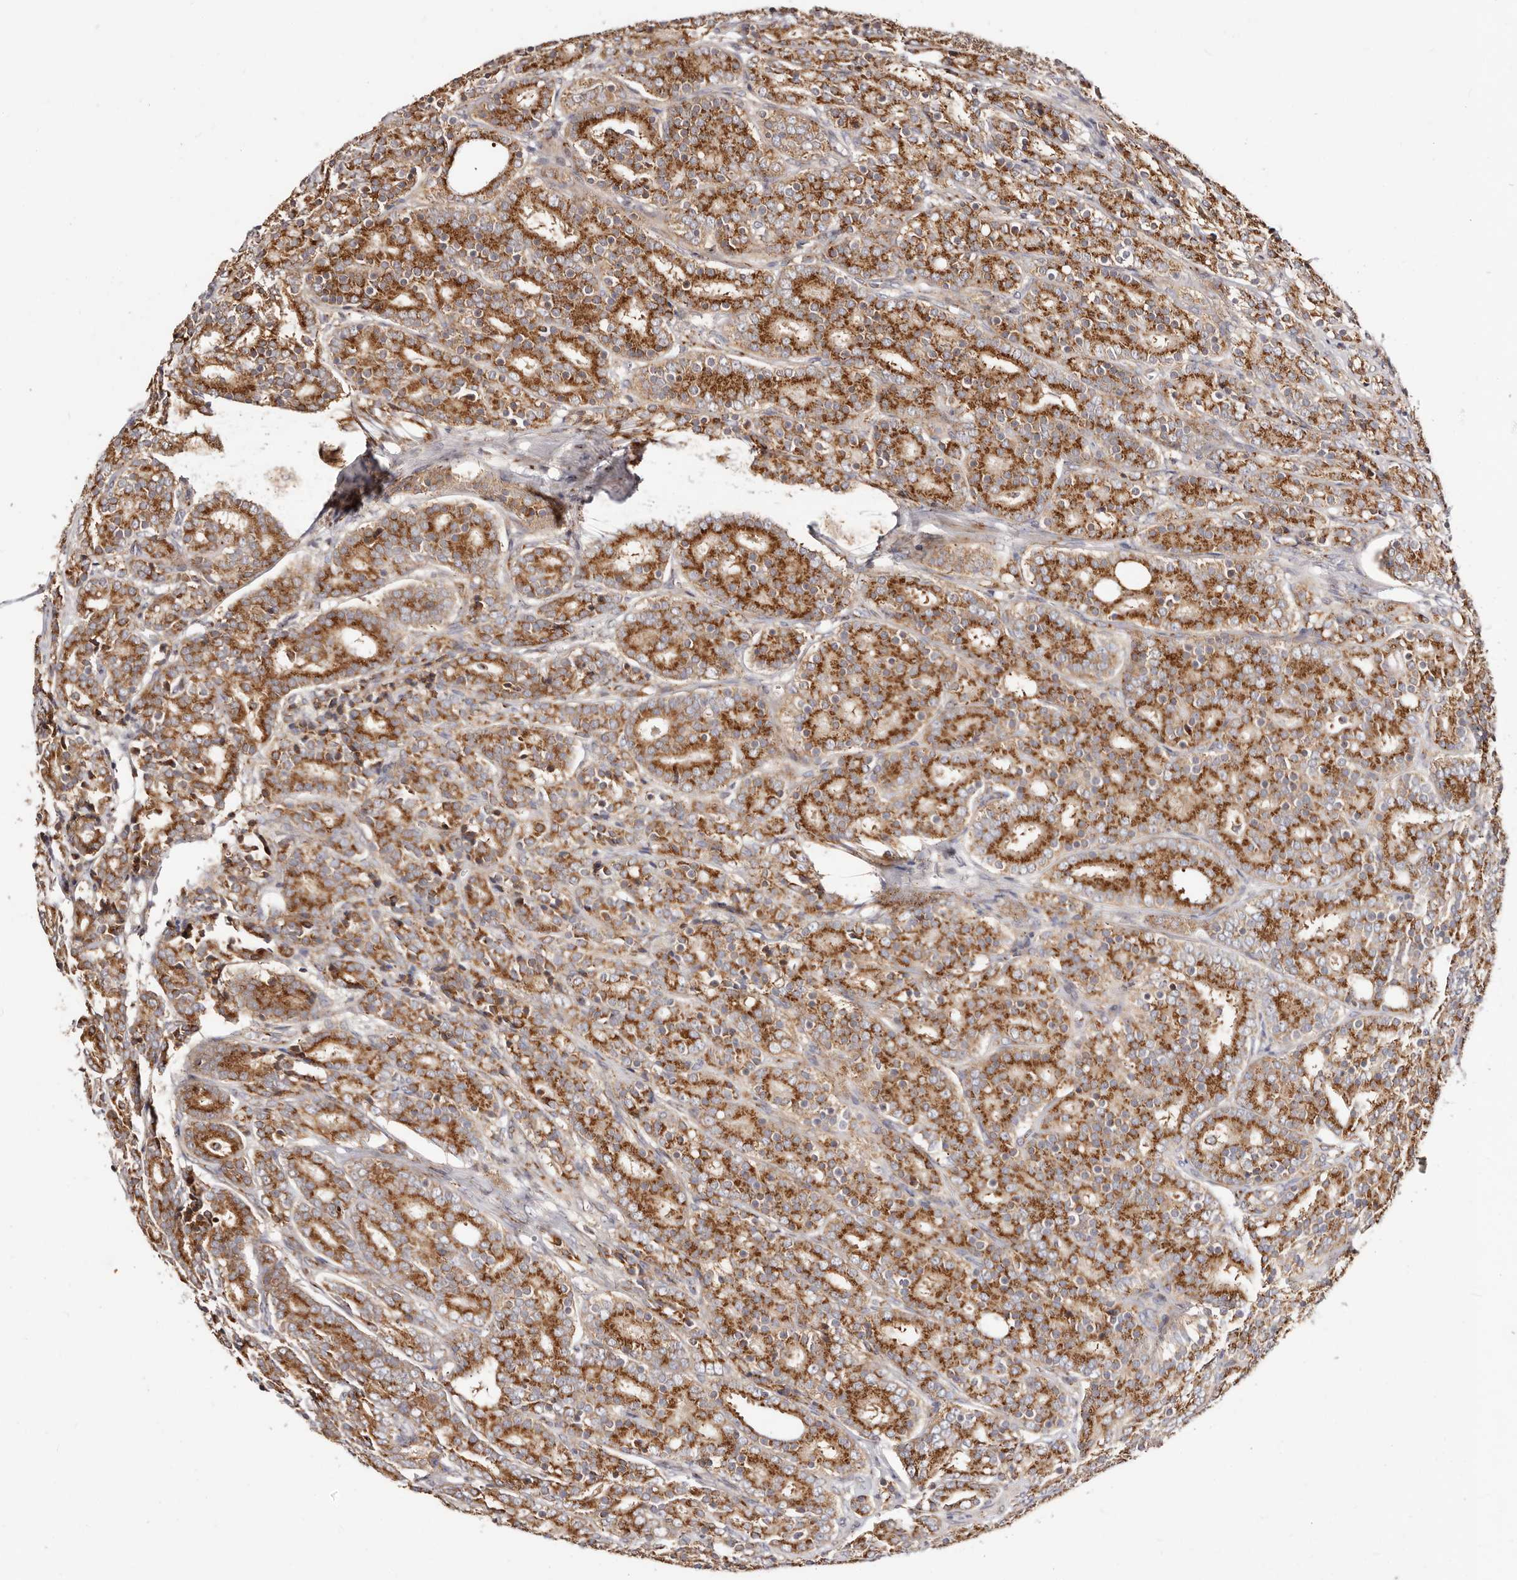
{"staining": {"intensity": "strong", "quantity": ">75%", "location": "cytoplasmic/membranous"}, "tissue": "prostate cancer", "cell_type": "Tumor cells", "image_type": "cancer", "snomed": [{"axis": "morphology", "description": "Adenocarcinoma, High grade"}, {"axis": "topography", "description": "Prostate"}], "caption": "IHC of human high-grade adenocarcinoma (prostate) exhibits high levels of strong cytoplasmic/membranous staining in about >75% of tumor cells.", "gene": "MAPK6", "patient": {"sex": "male", "age": 62}}